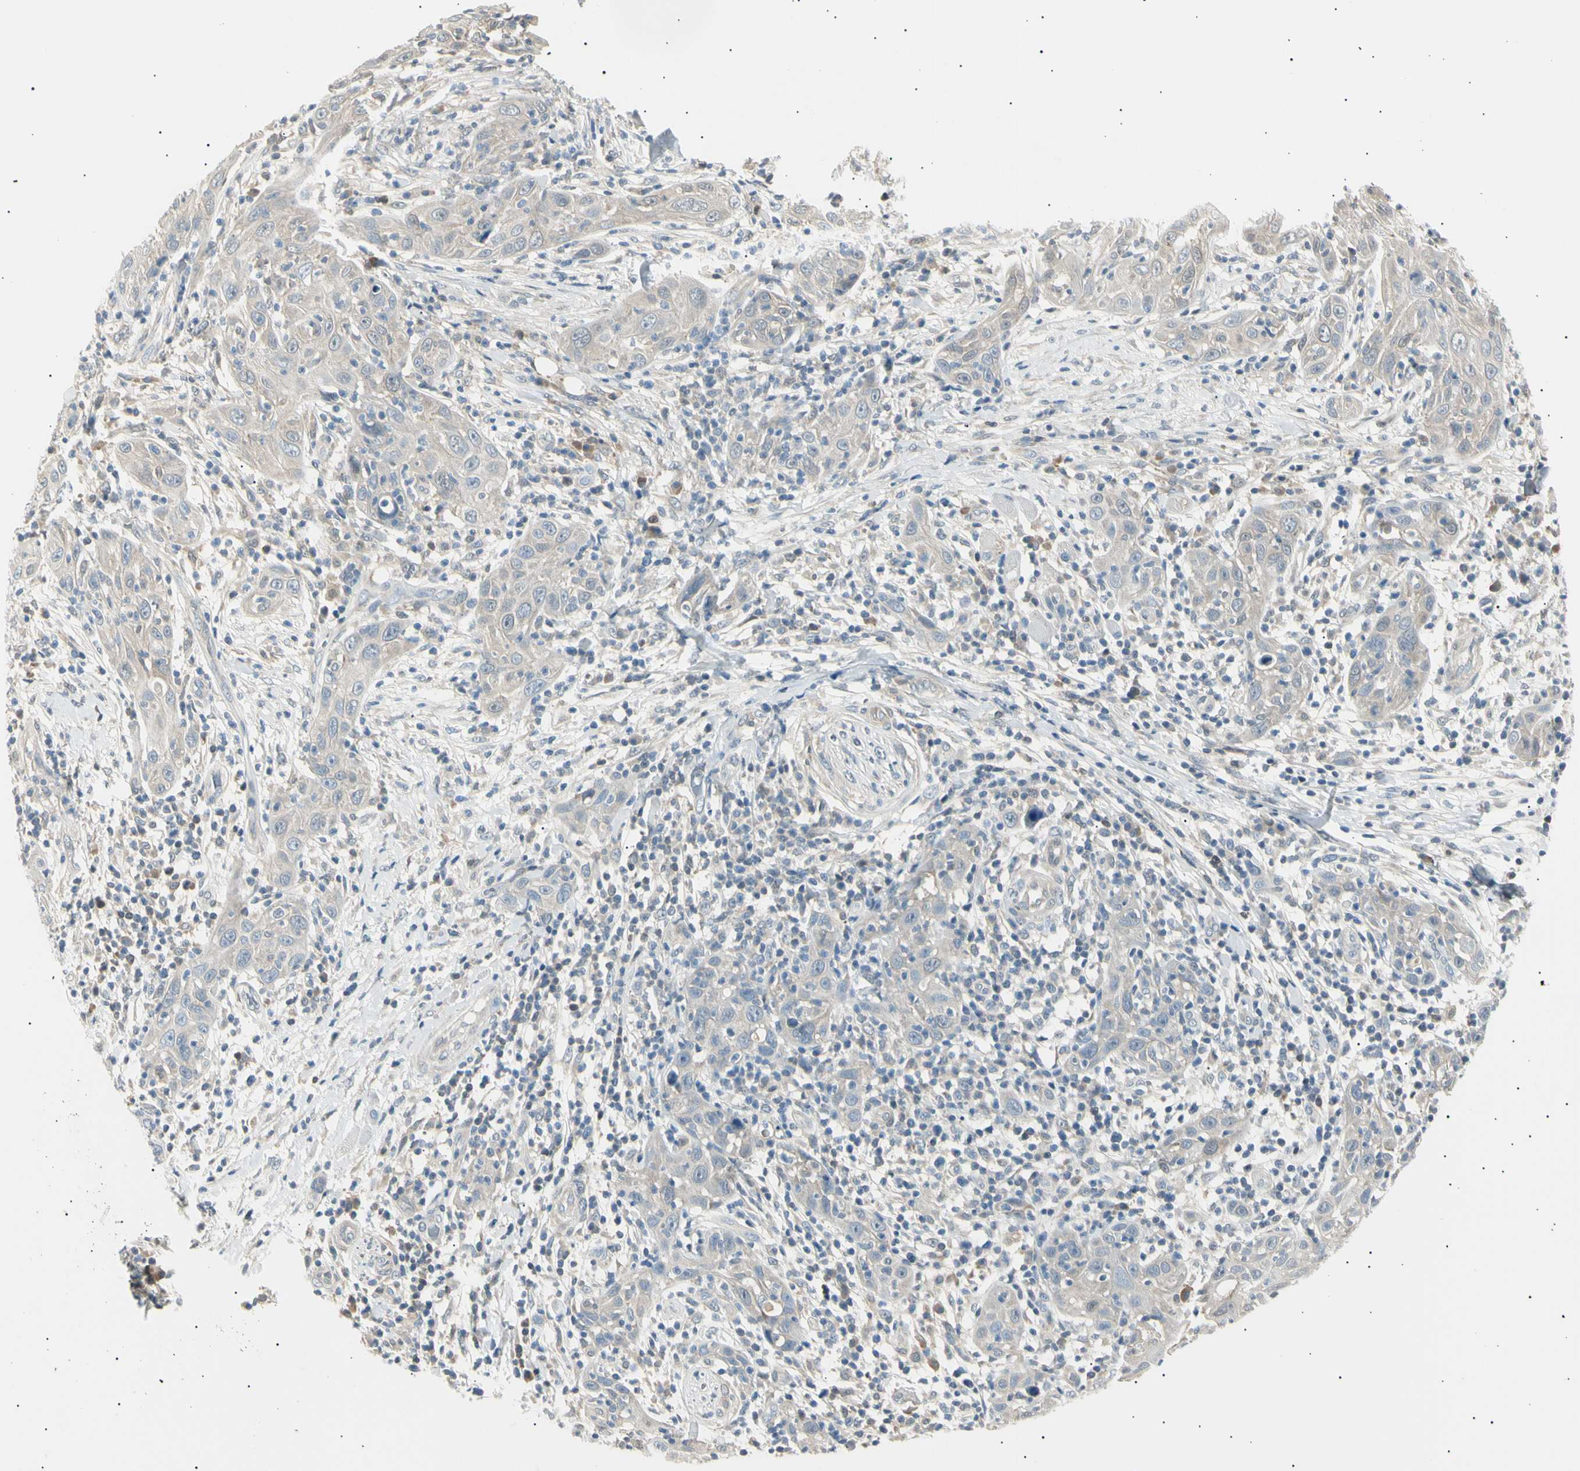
{"staining": {"intensity": "weak", "quantity": "25%-75%", "location": "cytoplasmic/membranous"}, "tissue": "skin cancer", "cell_type": "Tumor cells", "image_type": "cancer", "snomed": [{"axis": "morphology", "description": "Squamous cell carcinoma, NOS"}, {"axis": "topography", "description": "Skin"}], "caption": "Immunohistochemical staining of skin cancer exhibits low levels of weak cytoplasmic/membranous staining in approximately 25%-75% of tumor cells. (brown staining indicates protein expression, while blue staining denotes nuclei).", "gene": "LHPP", "patient": {"sex": "female", "age": 88}}